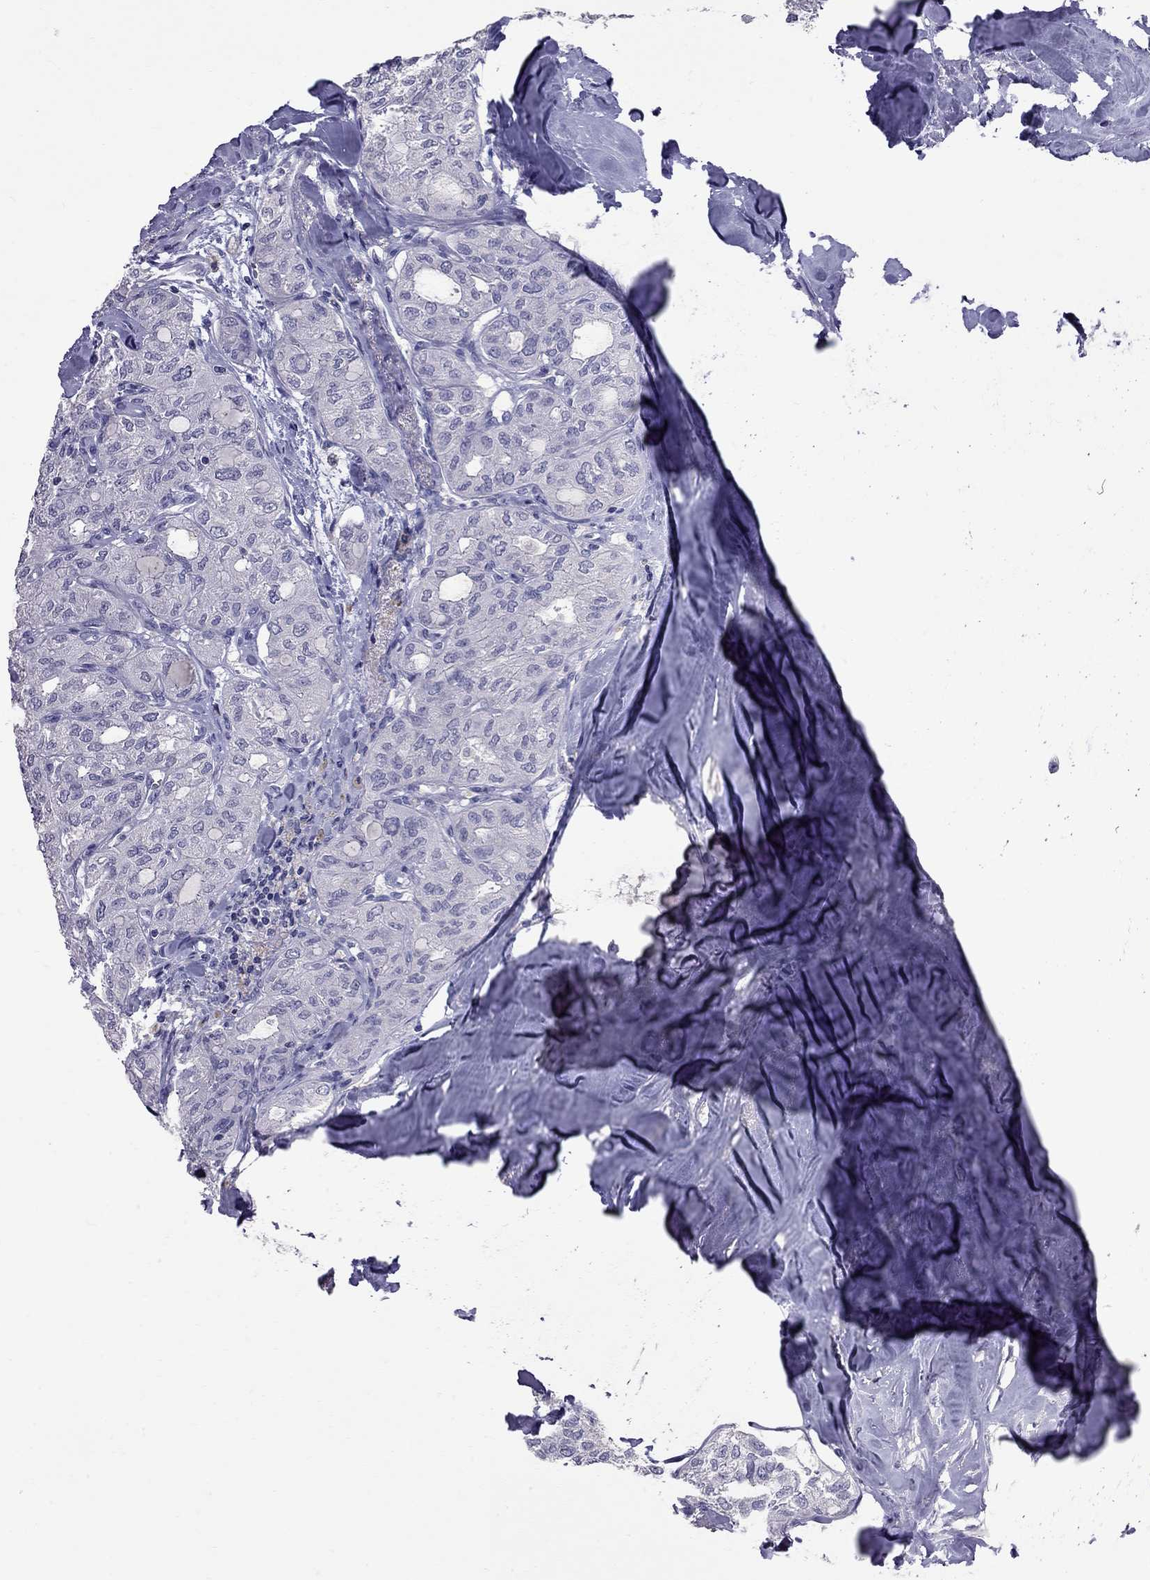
{"staining": {"intensity": "negative", "quantity": "none", "location": "none"}, "tissue": "thyroid cancer", "cell_type": "Tumor cells", "image_type": "cancer", "snomed": [{"axis": "morphology", "description": "Follicular adenoma carcinoma, NOS"}, {"axis": "topography", "description": "Thyroid gland"}], "caption": "This is a micrograph of IHC staining of thyroid follicular adenoma carcinoma, which shows no positivity in tumor cells.", "gene": "CFAP91", "patient": {"sex": "male", "age": 75}}